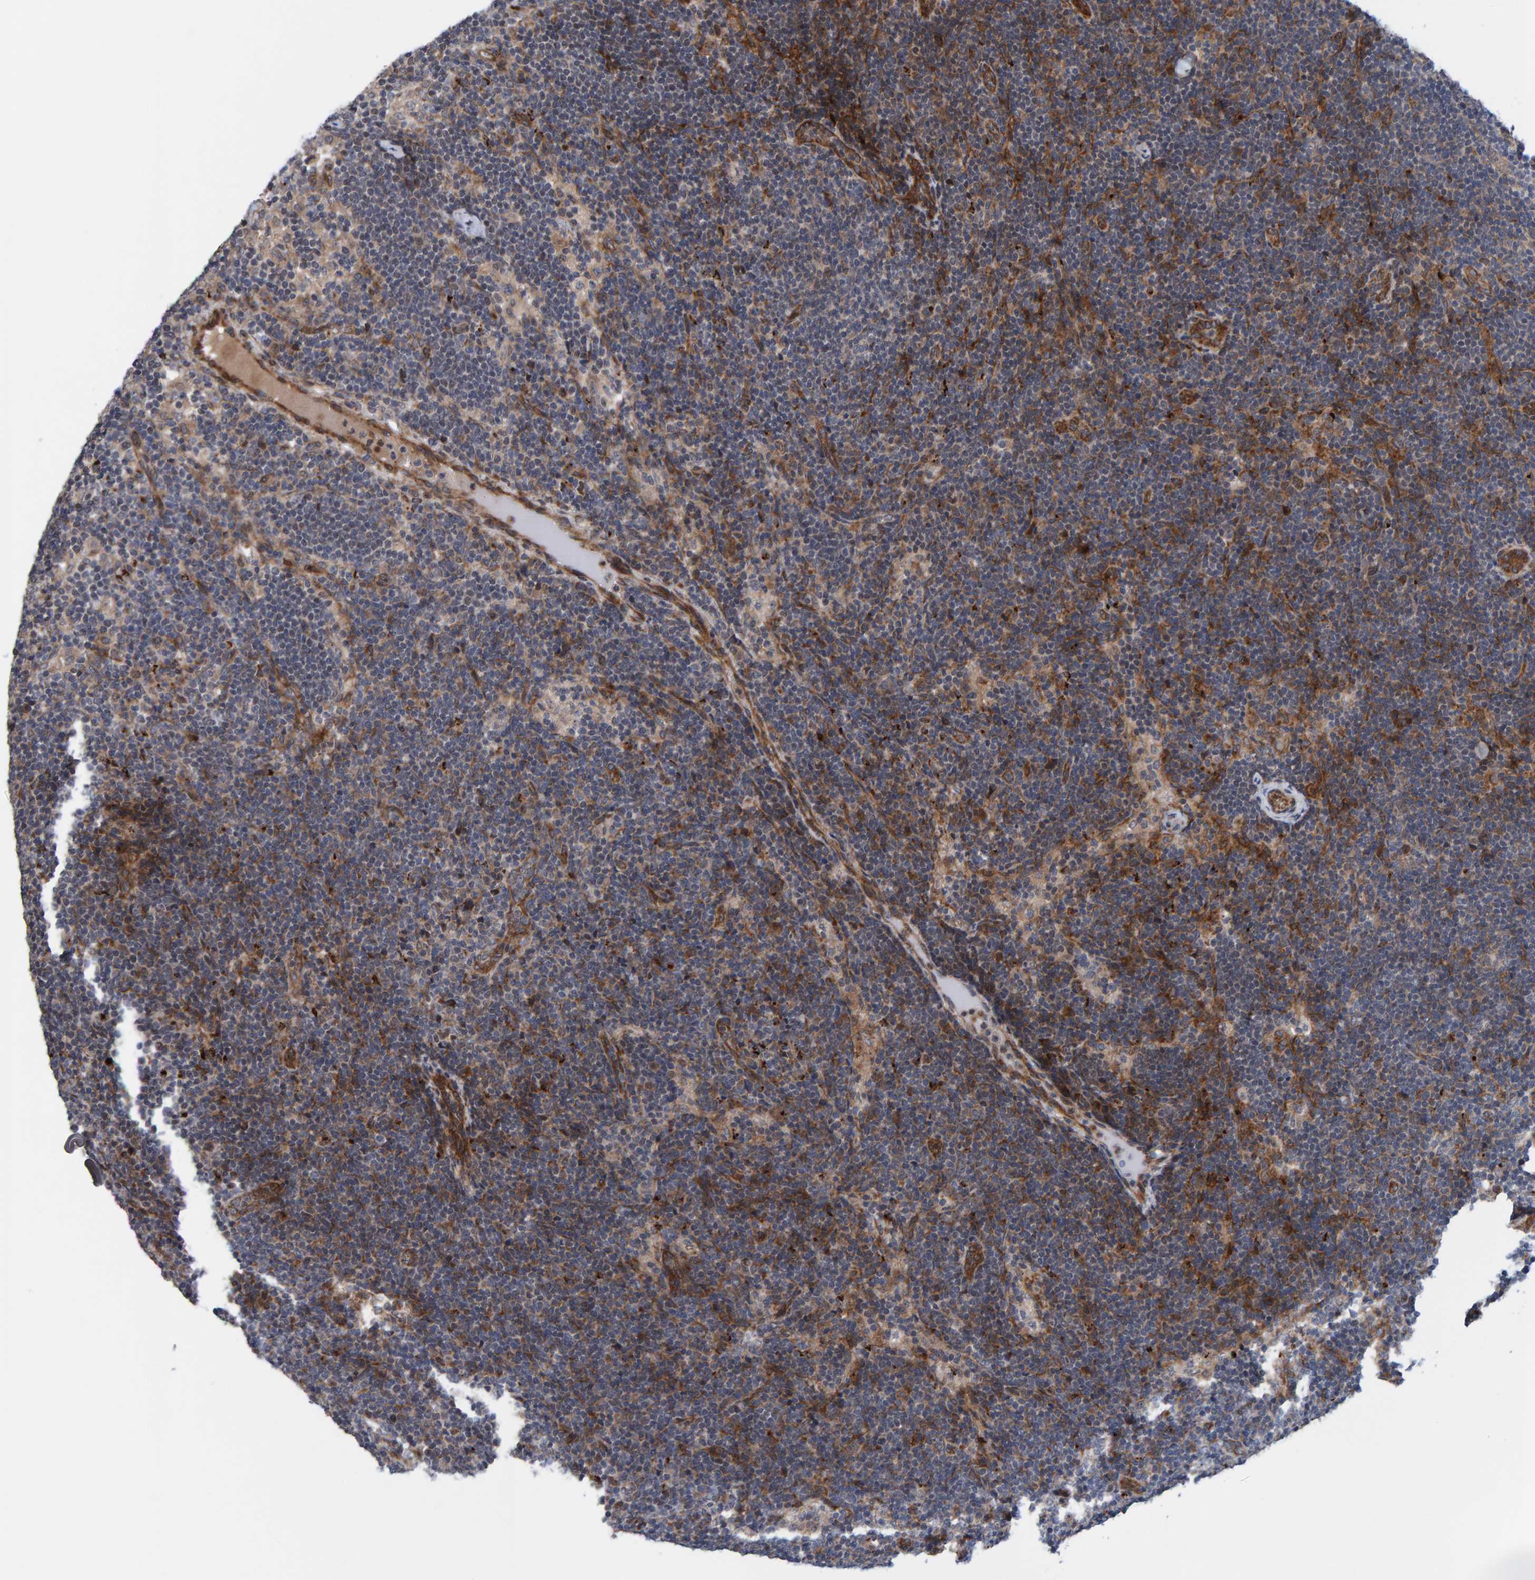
{"staining": {"intensity": "moderate", "quantity": "25%-75%", "location": "cytoplasmic/membranous"}, "tissue": "lymph node", "cell_type": "Germinal center cells", "image_type": "normal", "snomed": [{"axis": "morphology", "description": "Normal tissue, NOS"}, {"axis": "topography", "description": "Lymph node"}], "caption": "Immunohistochemistry (IHC) image of benign lymph node: human lymph node stained using immunohistochemistry (IHC) exhibits medium levels of moderate protein expression localized specifically in the cytoplasmic/membranous of germinal center cells, appearing as a cytoplasmic/membranous brown color.", "gene": "MFSD6L", "patient": {"sex": "female", "age": 22}}